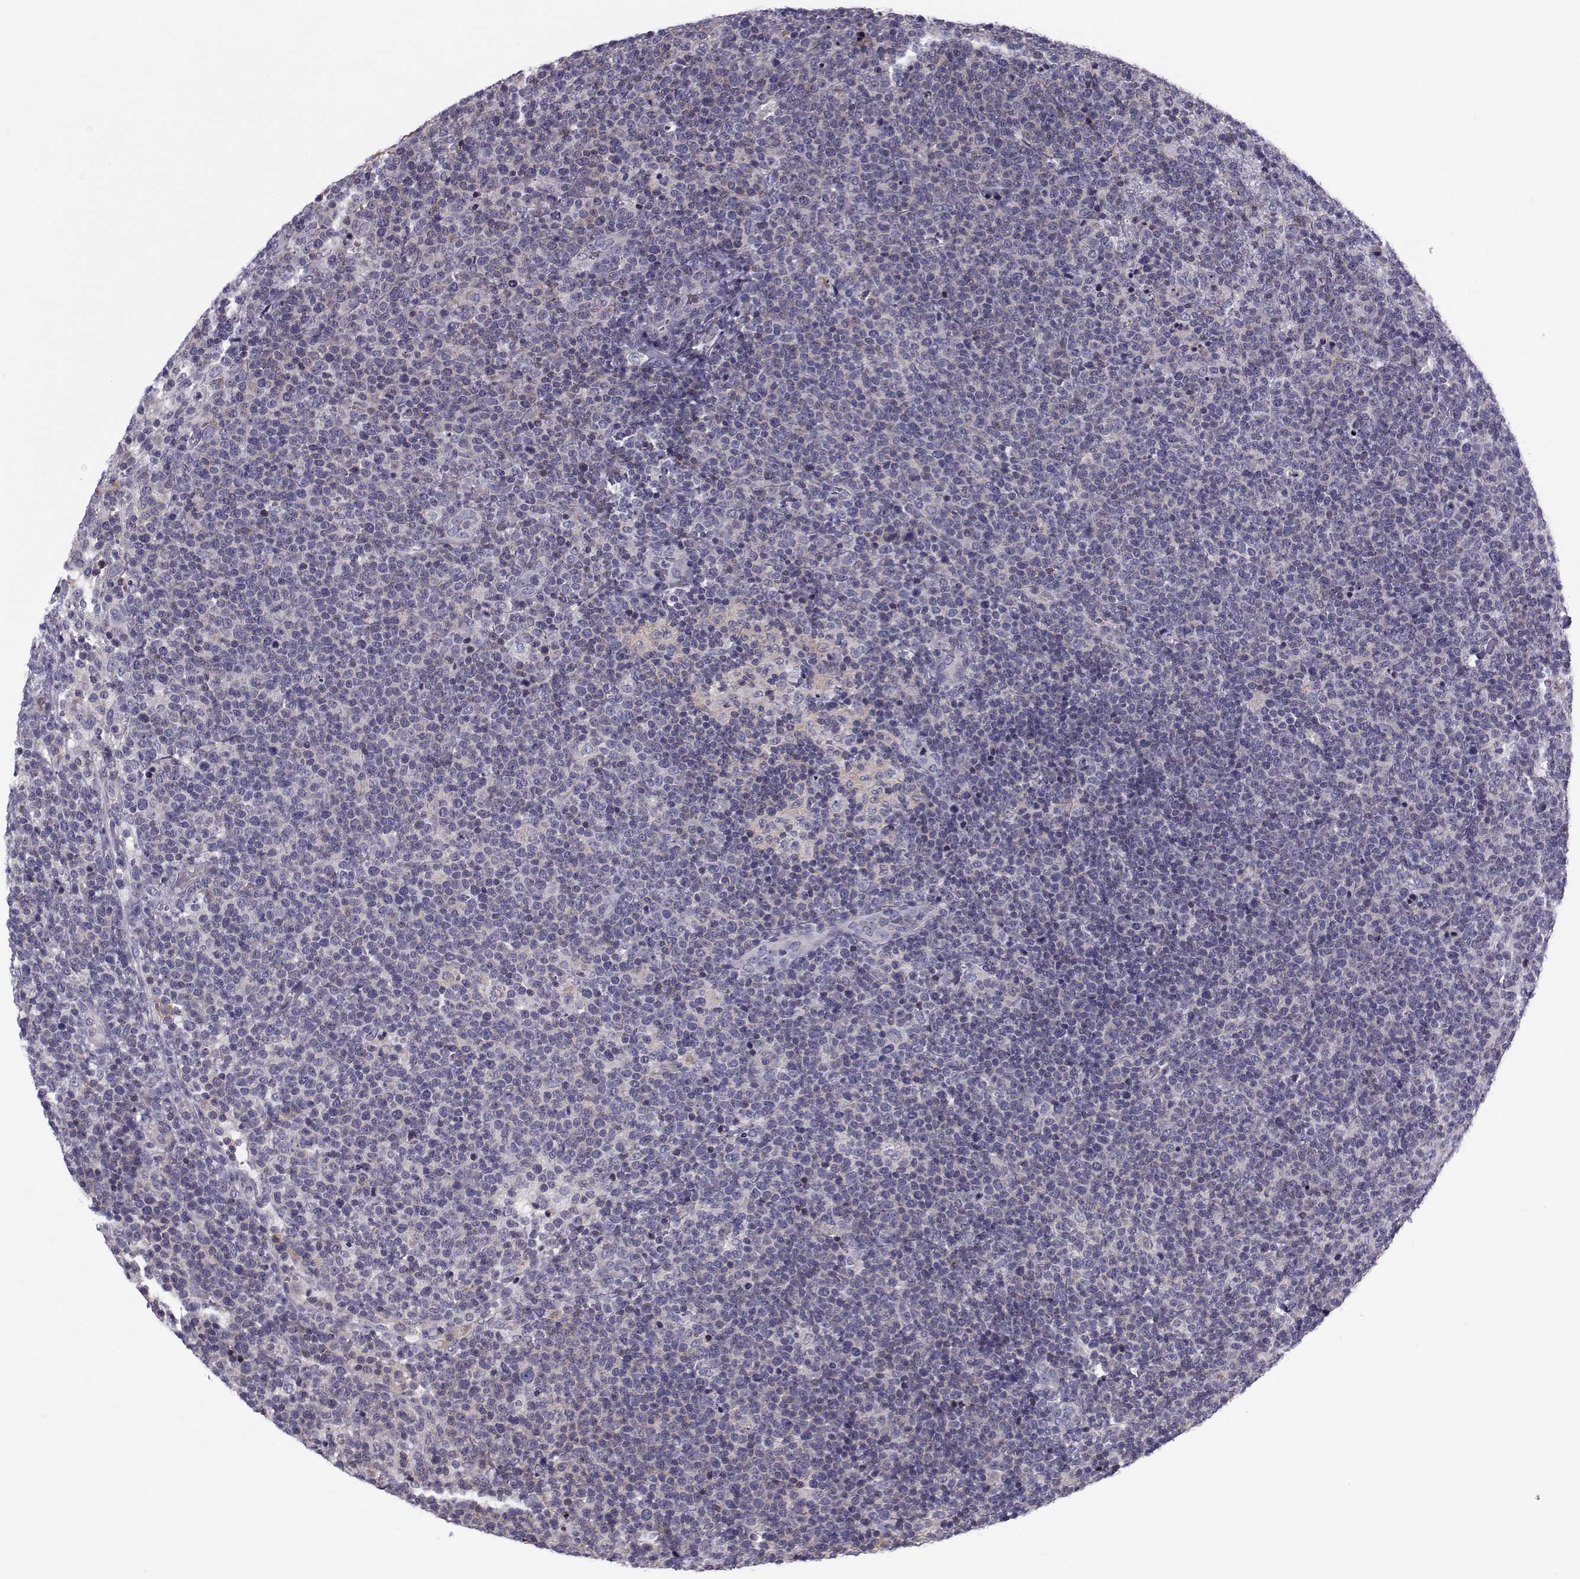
{"staining": {"intensity": "negative", "quantity": "none", "location": "none"}, "tissue": "lymphoma", "cell_type": "Tumor cells", "image_type": "cancer", "snomed": [{"axis": "morphology", "description": "Malignant lymphoma, non-Hodgkin's type, High grade"}, {"axis": "topography", "description": "Lymph node"}], "caption": "Immunohistochemistry of human lymphoma reveals no positivity in tumor cells.", "gene": "LRRC27", "patient": {"sex": "male", "age": 61}}